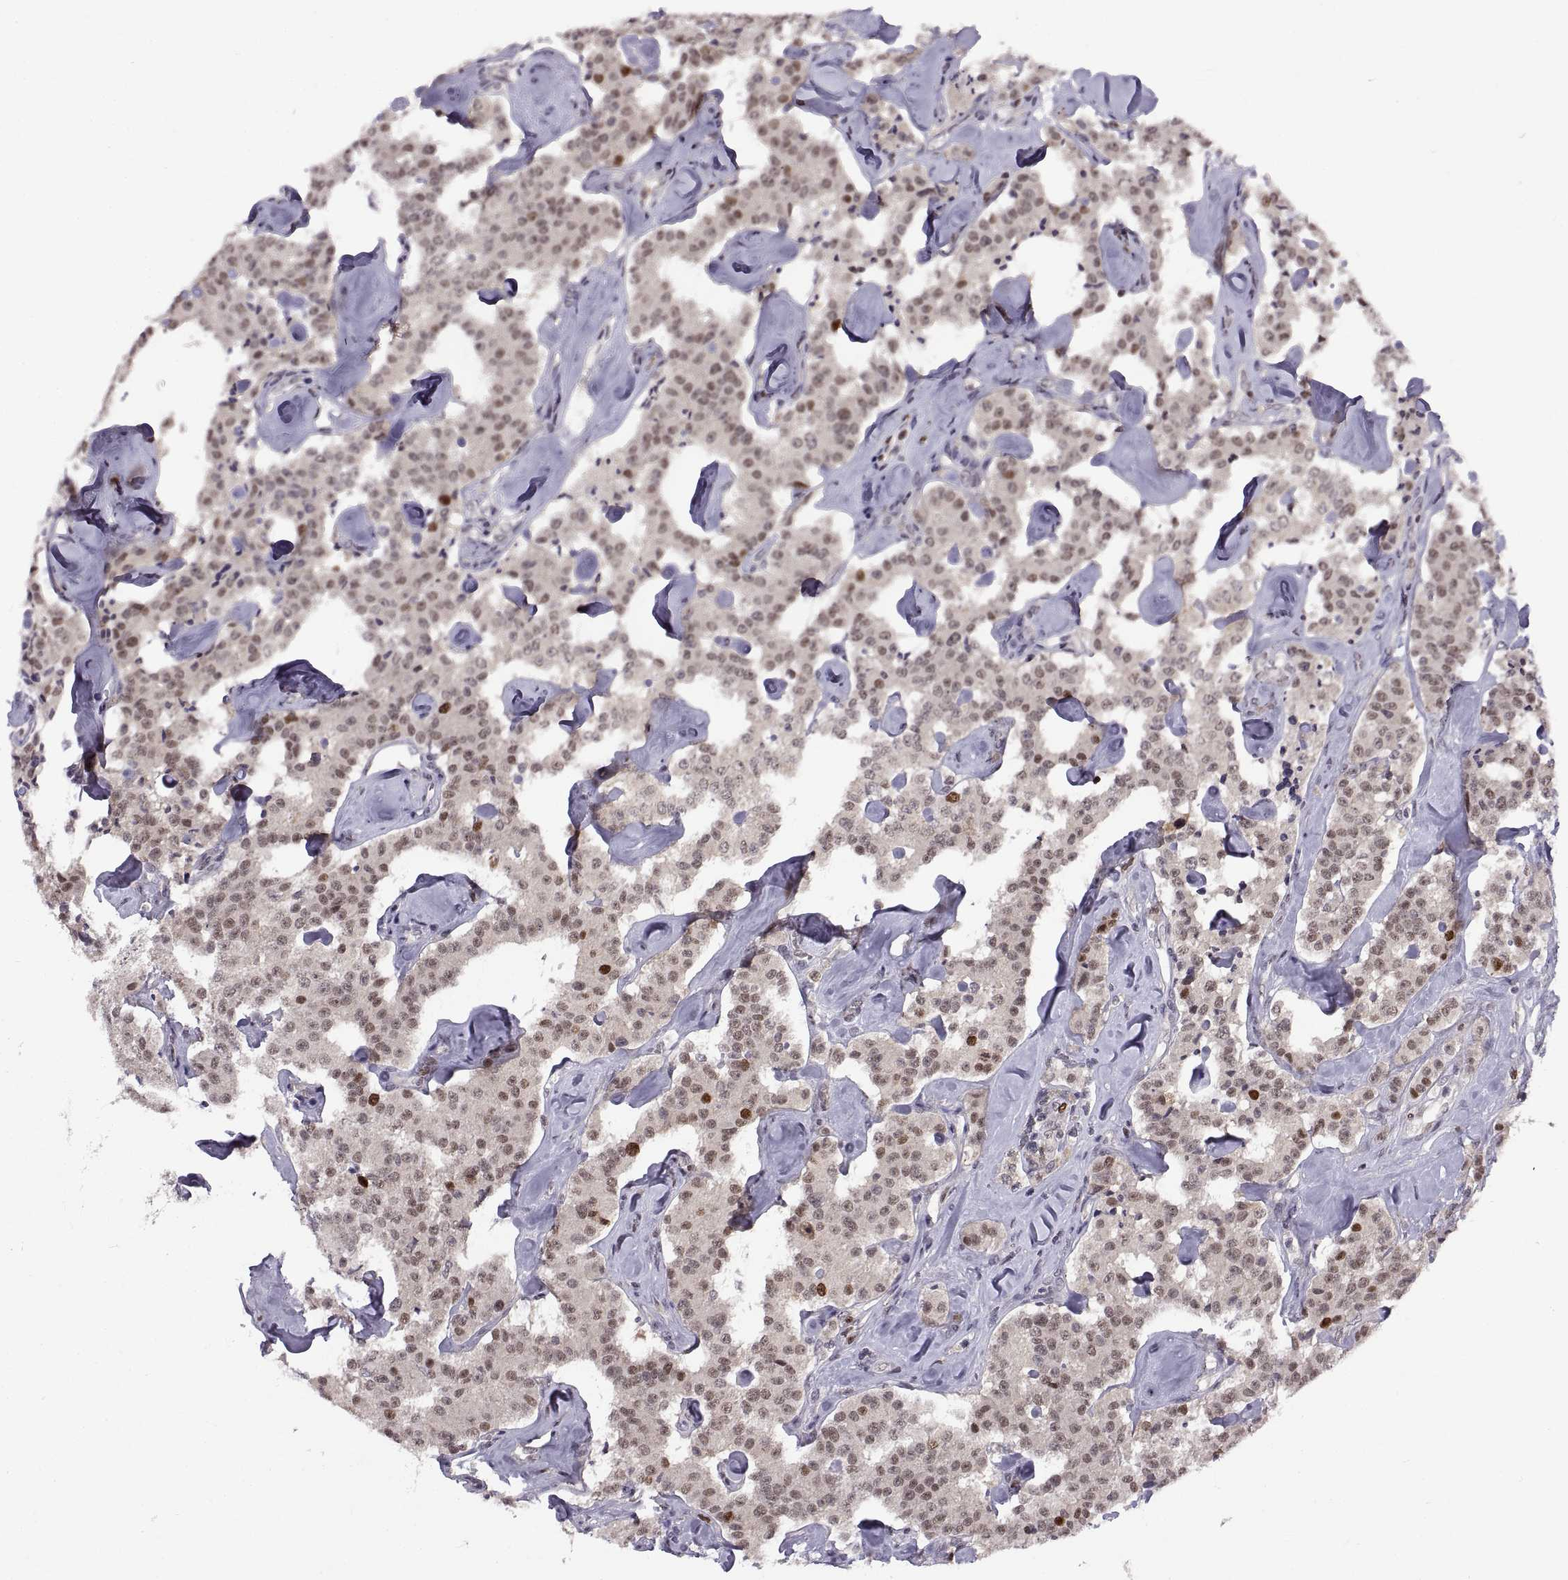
{"staining": {"intensity": "weak", "quantity": "25%-75%", "location": "nuclear"}, "tissue": "carcinoid", "cell_type": "Tumor cells", "image_type": "cancer", "snomed": [{"axis": "morphology", "description": "Carcinoid, malignant, NOS"}, {"axis": "topography", "description": "Pancreas"}], "caption": "Immunohistochemistry (IHC) image of carcinoid stained for a protein (brown), which reveals low levels of weak nuclear expression in about 25%-75% of tumor cells.", "gene": "CHFR", "patient": {"sex": "male", "age": 41}}